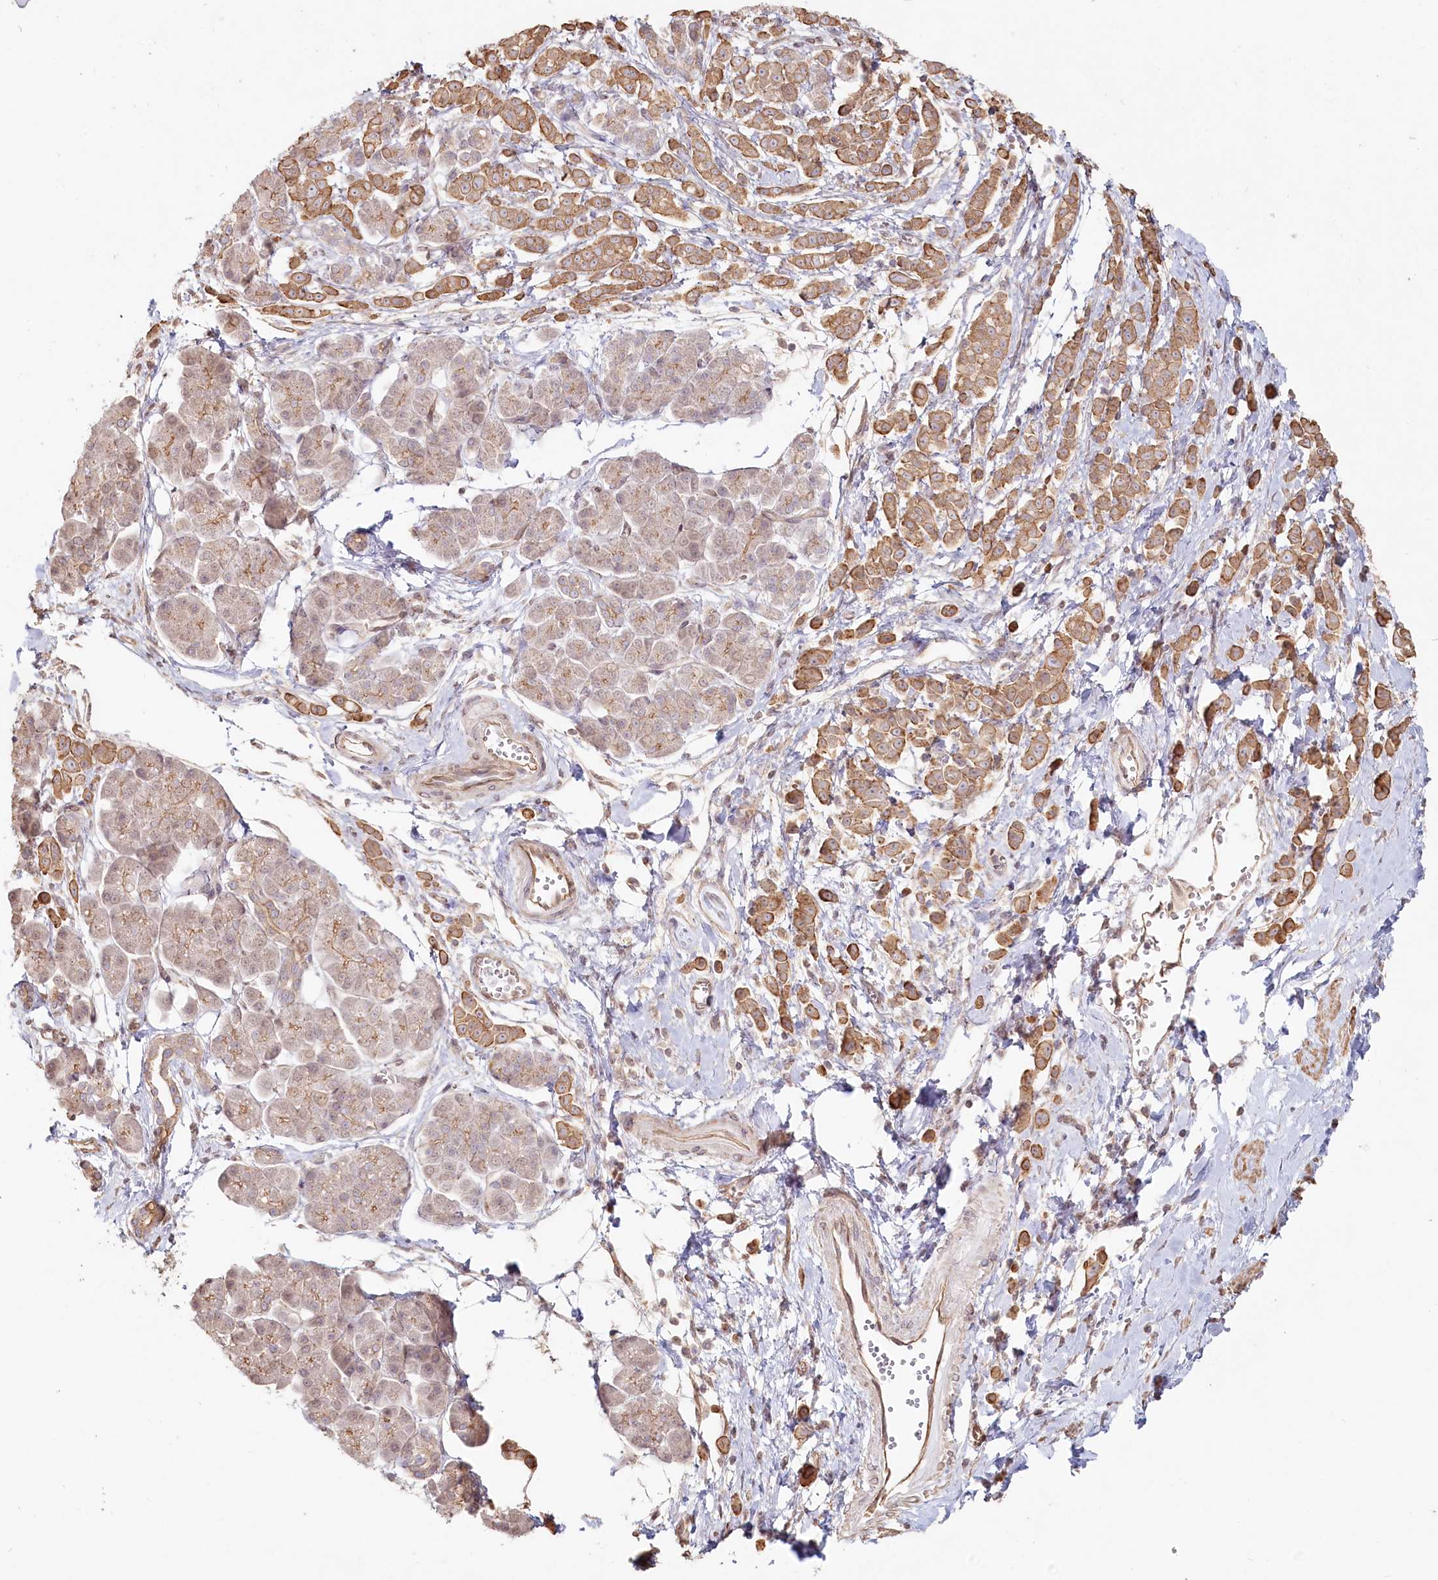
{"staining": {"intensity": "moderate", "quantity": ">75%", "location": "cytoplasmic/membranous"}, "tissue": "pancreatic cancer", "cell_type": "Tumor cells", "image_type": "cancer", "snomed": [{"axis": "morphology", "description": "Normal tissue, NOS"}, {"axis": "morphology", "description": "Adenocarcinoma, NOS"}, {"axis": "topography", "description": "Pancreas"}], "caption": "Protein expression analysis of human adenocarcinoma (pancreatic) reveals moderate cytoplasmic/membranous expression in approximately >75% of tumor cells.", "gene": "TCHP", "patient": {"sex": "female", "age": 64}}